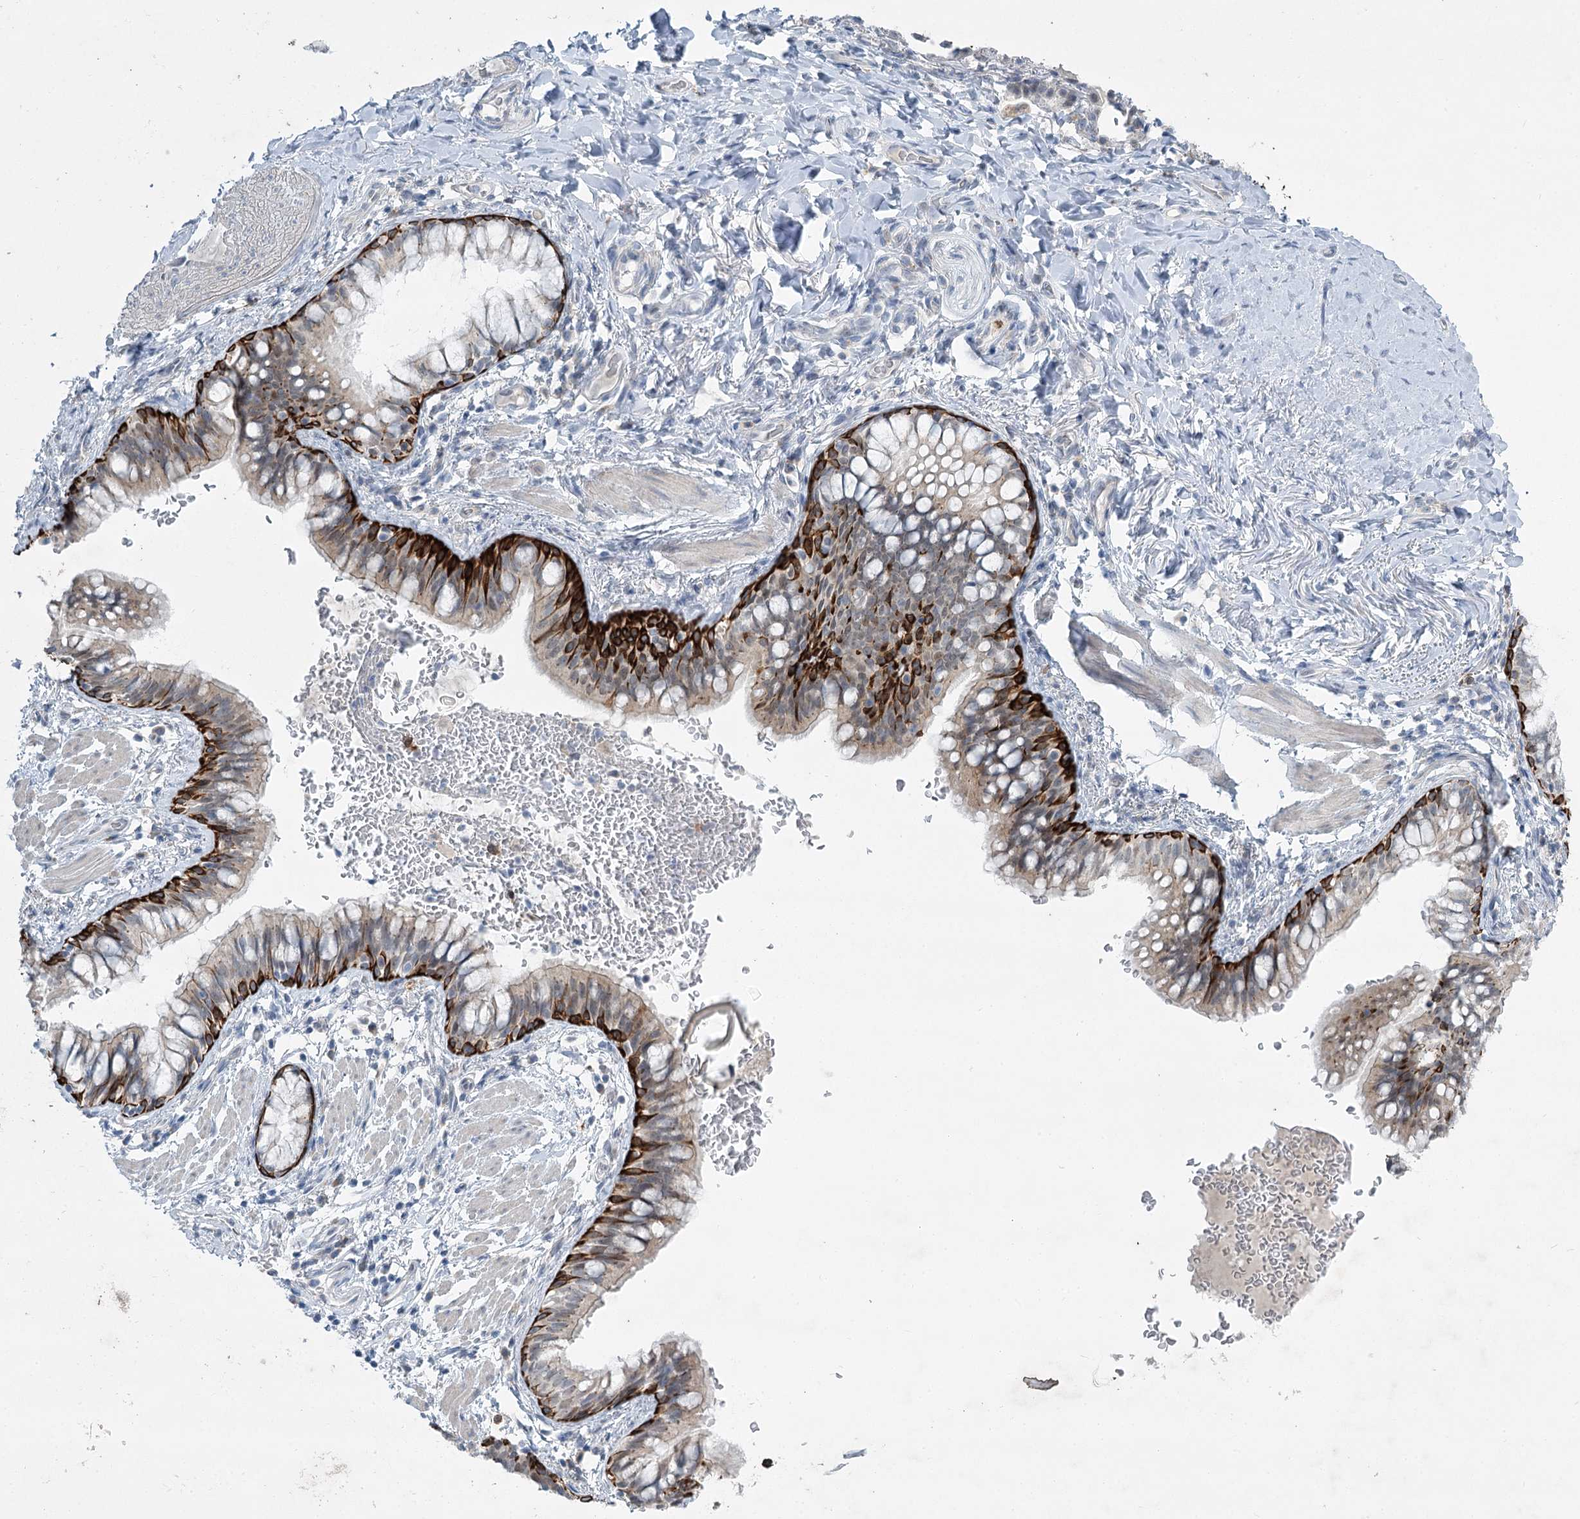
{"staining": {"intensity": "strong", "quantity": "25%-75%", "location": "cytoplasmic/membranous"}, "tissue": "bronchus", "cell_type": "Respiratory epithelial cells", "image_type": "normal", "snomed": [{"axis": "morphology", "description": "Normal tissue, NOS"}, {"axis": "topography", "description": "Cartilage tissue"}, {"axis": "topography", "description": "Bronchus"}], "caption": "Benign bronchus displays strong cytoplasmic/membranous positivity in approximately 25%-75% of respiratory epithelial cells, visualized by immunohistochemistry. (DAB IHC, brown staining for protein, blue staining for nuclei).", "gene": "ABITRAM", "patient": {"sex": "female", "age": 36}}